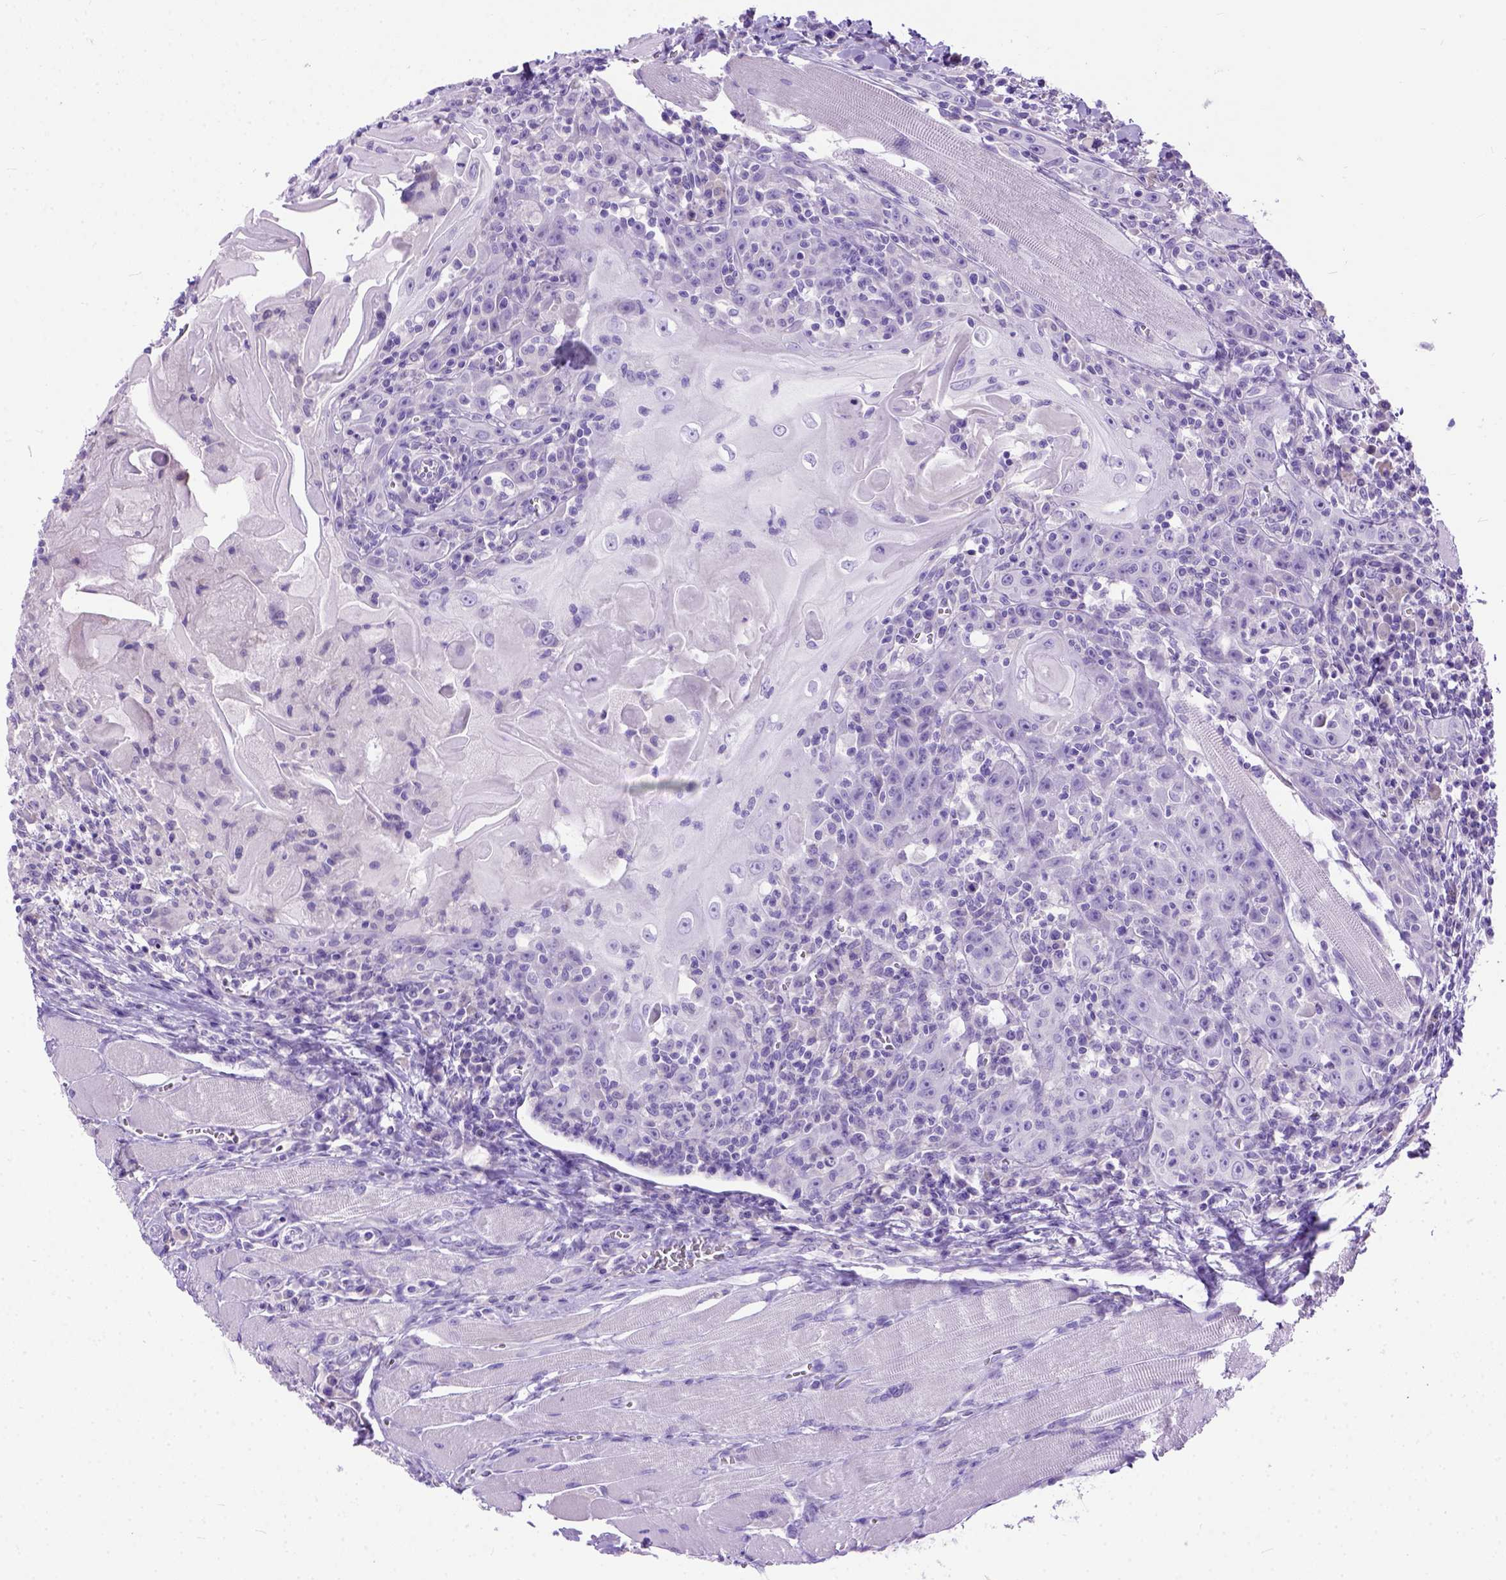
{"staining": {"intensity": "negative", "quantity": "none", "location": "none"}, "tissue": "head and neck cancer", "cell_type": "Tumor cells", "image_type": "cancer", "snomed": [{"axis": "morphology", "description": "Squamous cell carcinoma, NOS"}, {"axis": "topography", "description": "Head-Neck"}], "caption": "Protein analysis of head and neck cancer shows no significant positivity in tumor cells. The staining is performed using DAB (3,3'-diaminobenzidine) brown chromogen with nuclei counter-stained in using hematoxylin.", "gene": "ODAD3", "patient": {"sex": "male", "age": 52}}